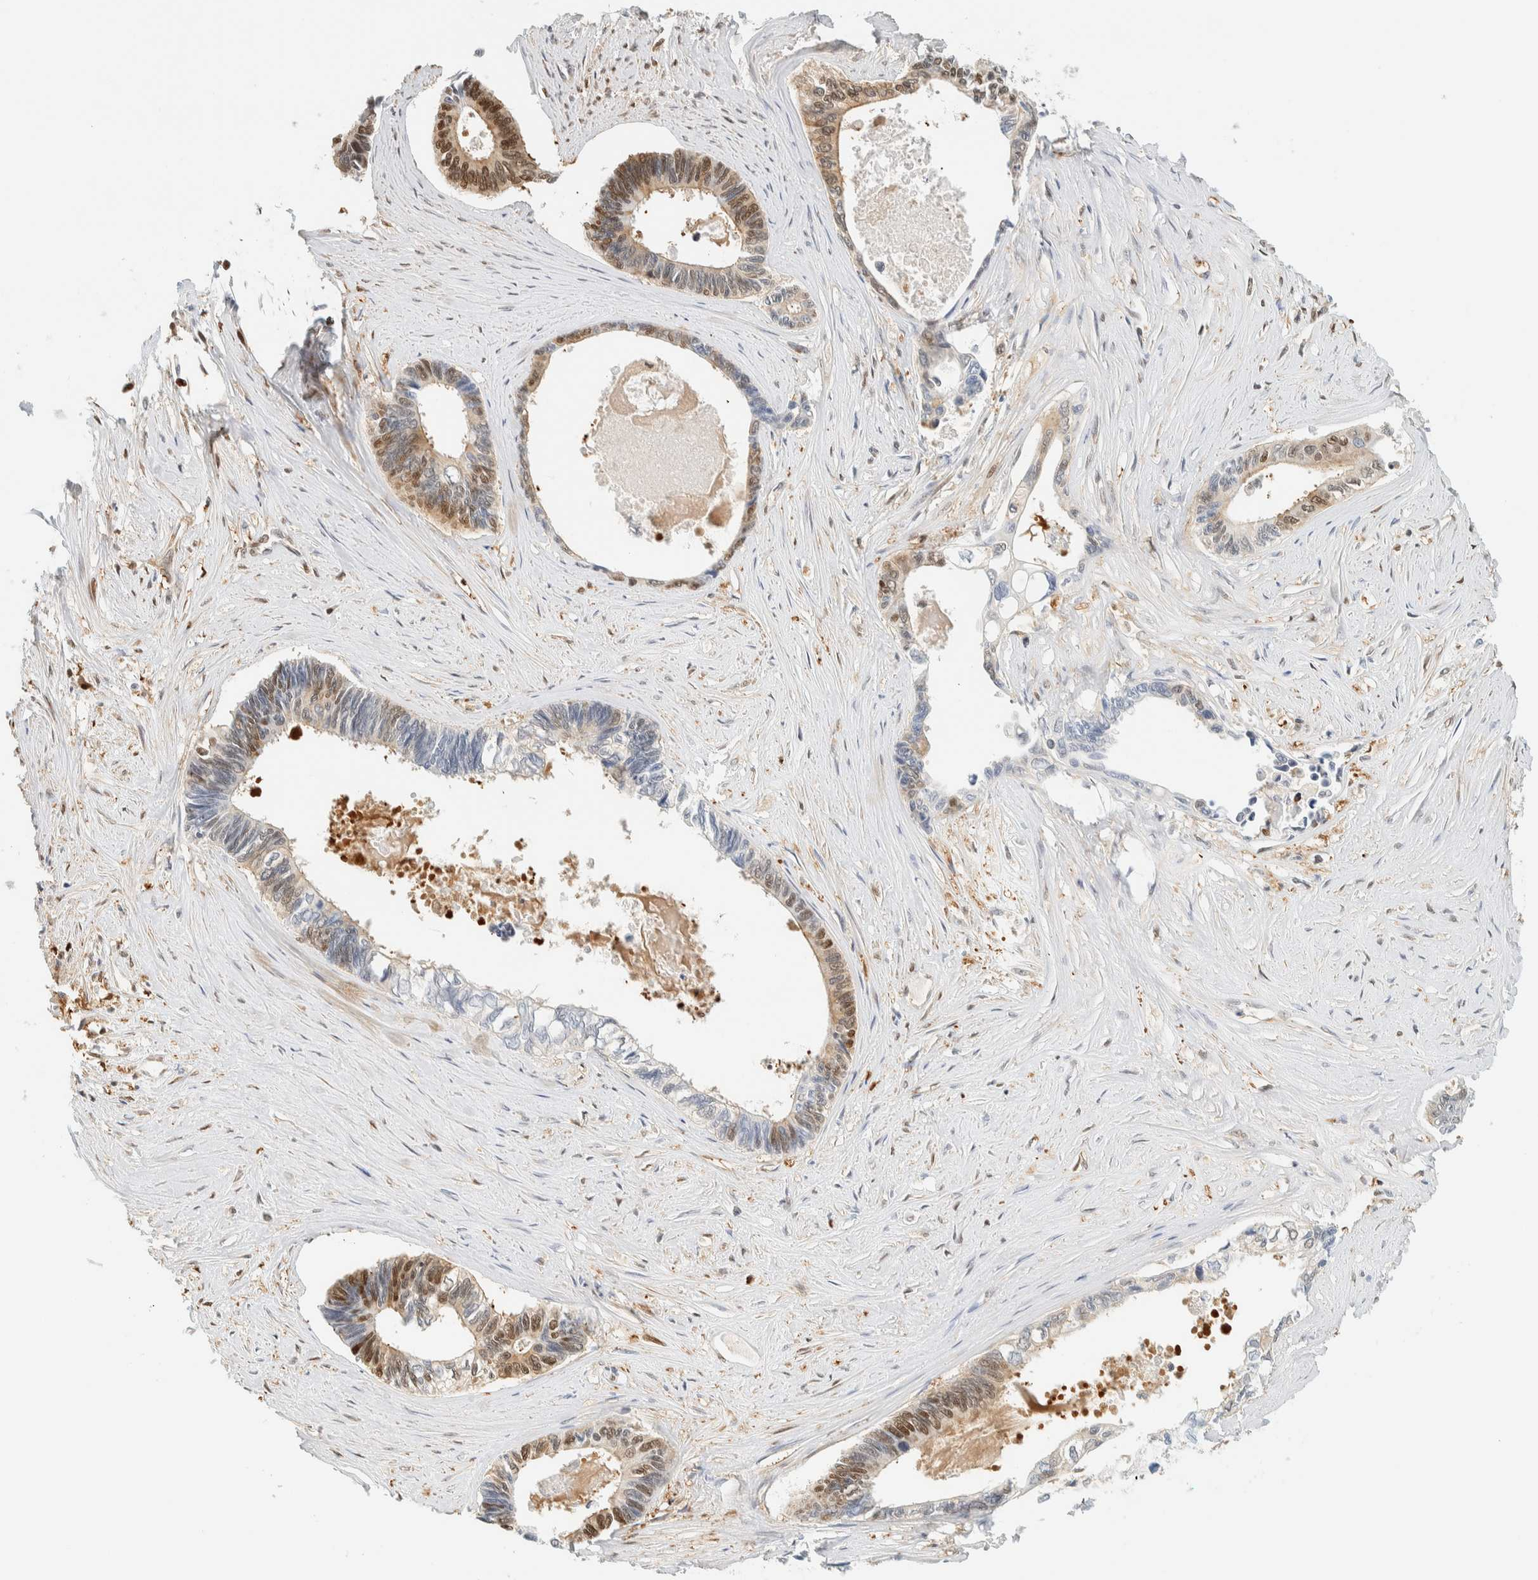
{"staining": {"intensity": "moderate", "quantity": "25%-75%", "location": "cytoplasmic/membranous,nuclear"}, "tissue": "pancreatic cancer", "cell_type": "Tumor cells", "image_type": "cancer", "snomed": [{"axis": "morphology", "description": "Adenocarcinoma, NOS"}, {"axis": "topography", "description": "Pancreas"}], "caption": "Adenocarcinoma (pancreatic) stained with IHC reveals moderate cytoplasmic/membranous and nuclear staining in about 25%-75% of tumor cells. (brown staining indicates protein expression, while blue staining denotes nuclei).", "gene": "ZBTB37", "patient": {"sex": "female", "age": 70}}